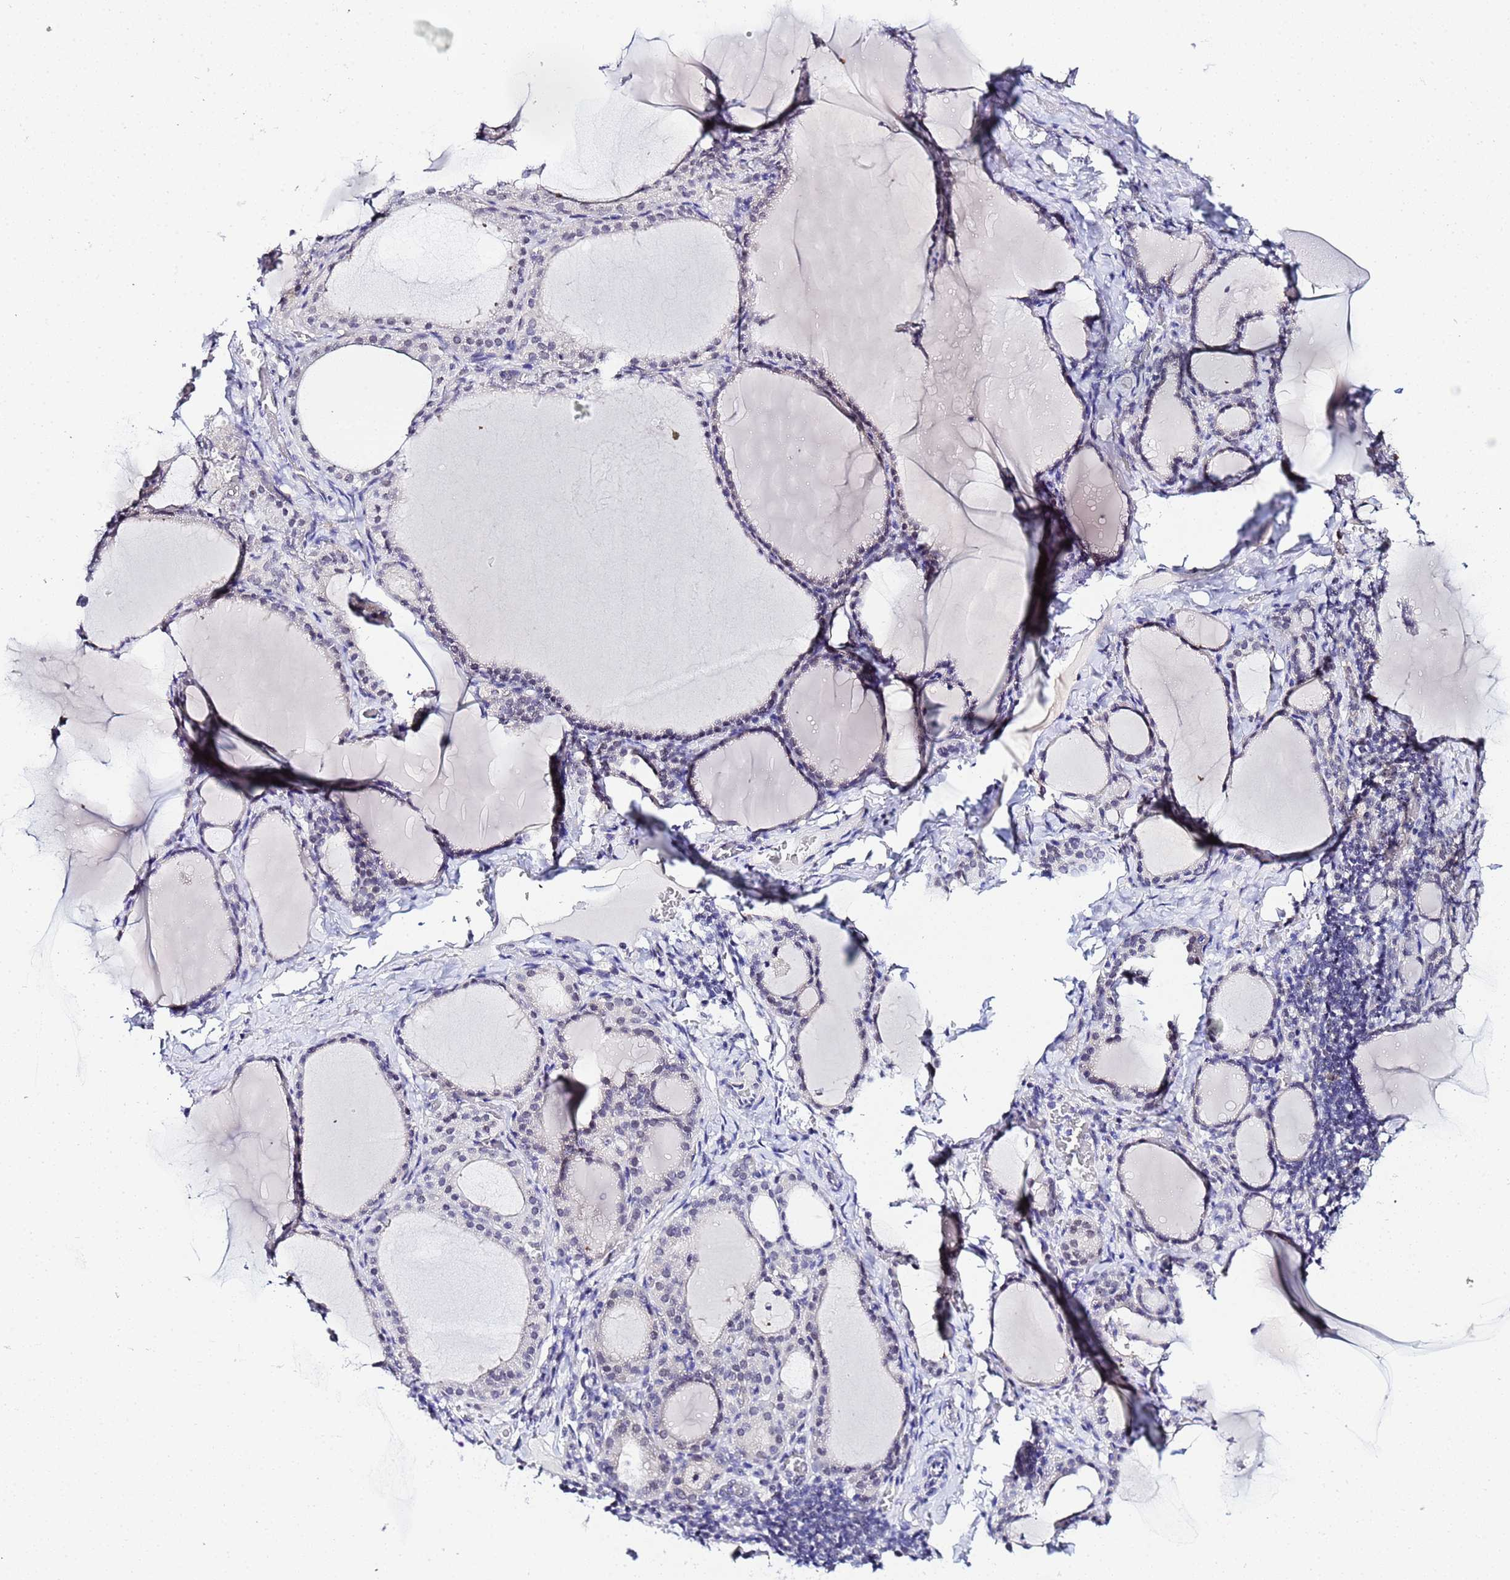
{"staining": {"intensity": "weak", "quantity": "<25%", "location": "nuclear"}, "tissue": "thyroid gland", "cell_type": "Glandular cells", "image_type": "normal", "snomed": [{"axis": "morphology", "description": "Normal tissue, NOS"}, {"axis": "topography", "description": "Thyroid gland"}], "caption": "Protein analysis of normal thyroid gland demonstrates no significant expression in glandular cells.", "gene": "ACTL6B", "patient": {"sex": "female", "age": 39}}